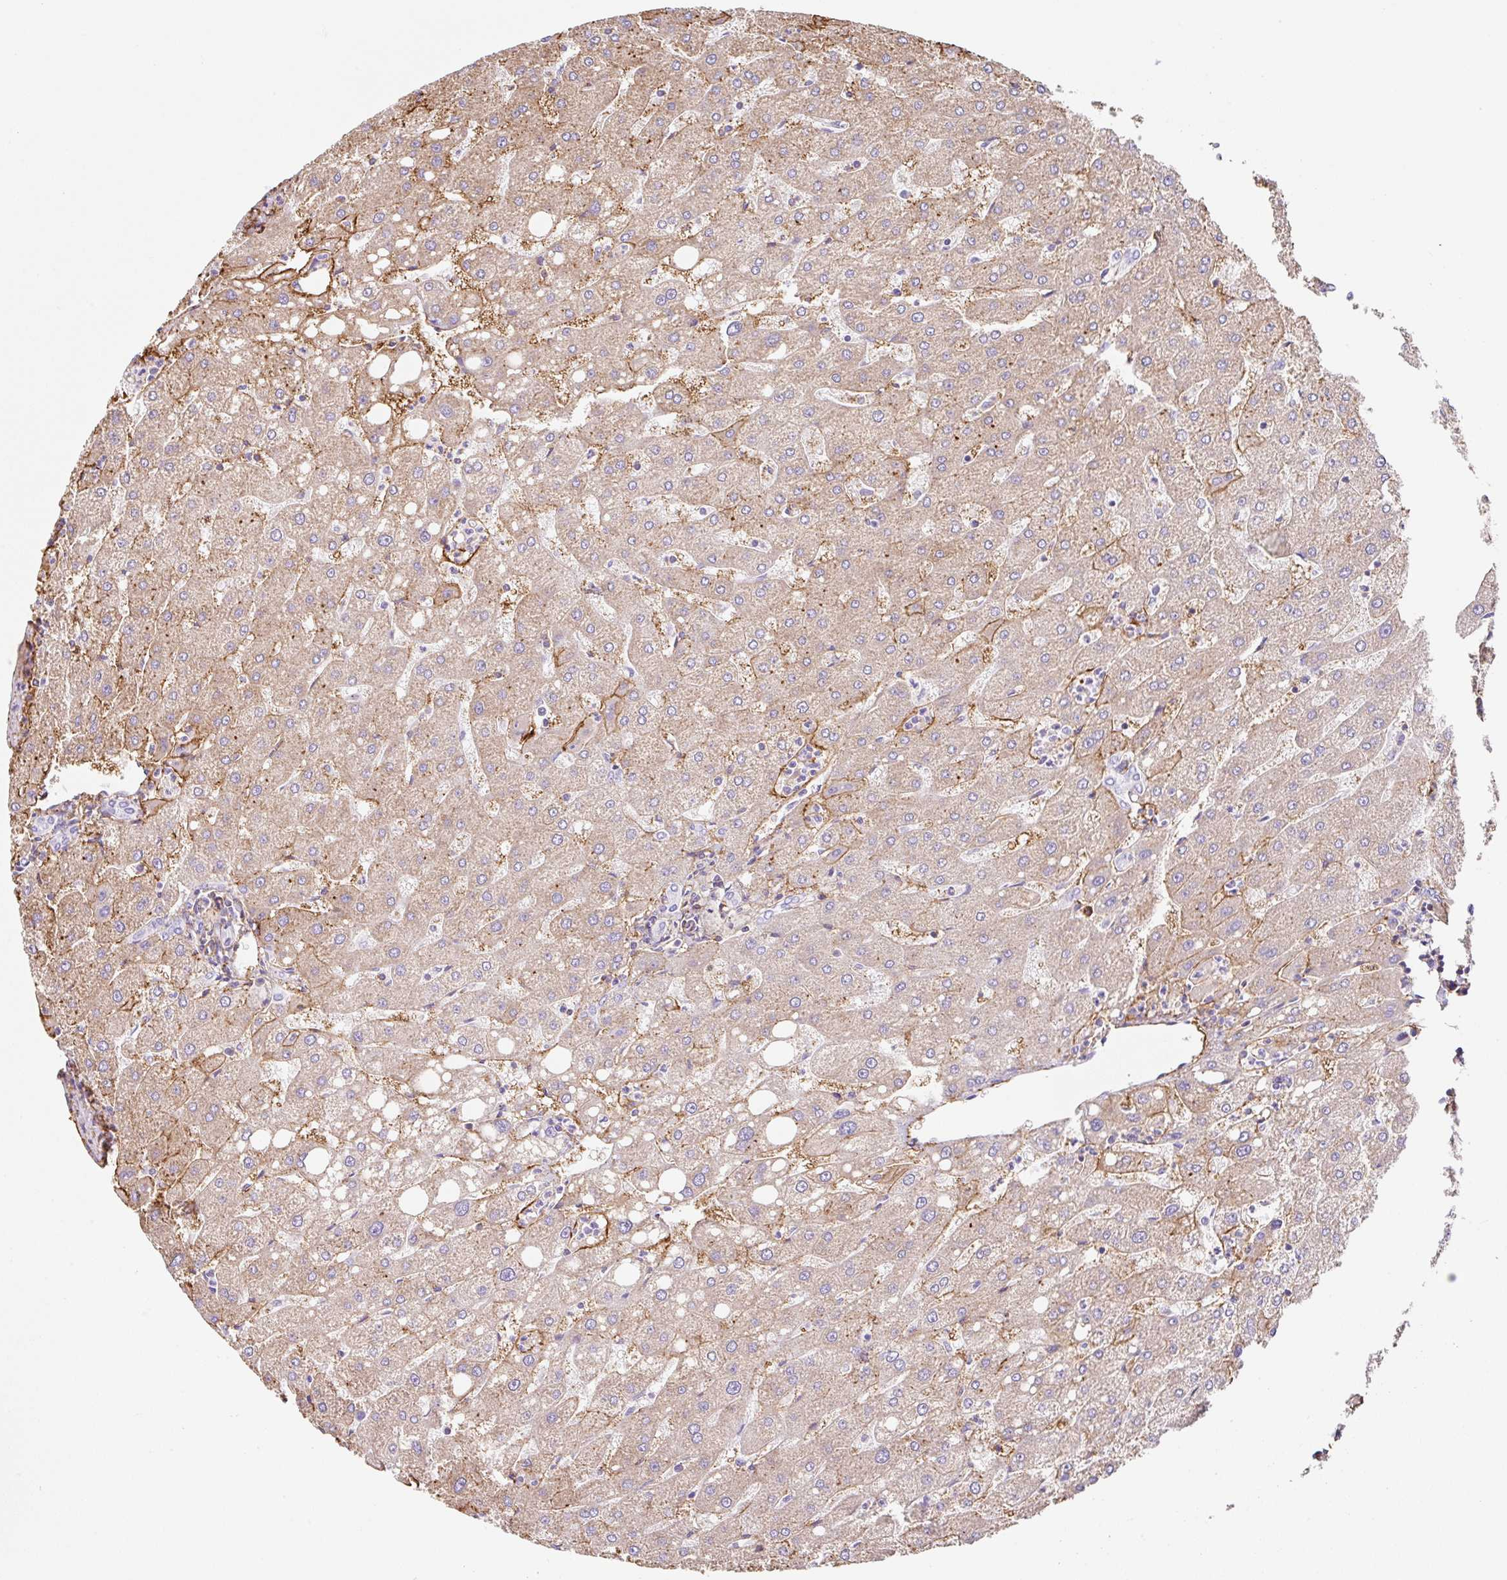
{"staining": {"intensity": "negative", "quantity": "none", "location": "none"}, "tissue": "liver", "cell_type": "Cholangiocytes", "image_type": "normal", "snomed": [{"axis": "morphology", "description": "Normal tissue, NOS"}, {"axis": "topography", "description": "Liver"}], "caption": "There is no significant staining in cholangiocytes of liver.", "gene": "MTTP", "patient": {"sex": "male", "age": 67}}